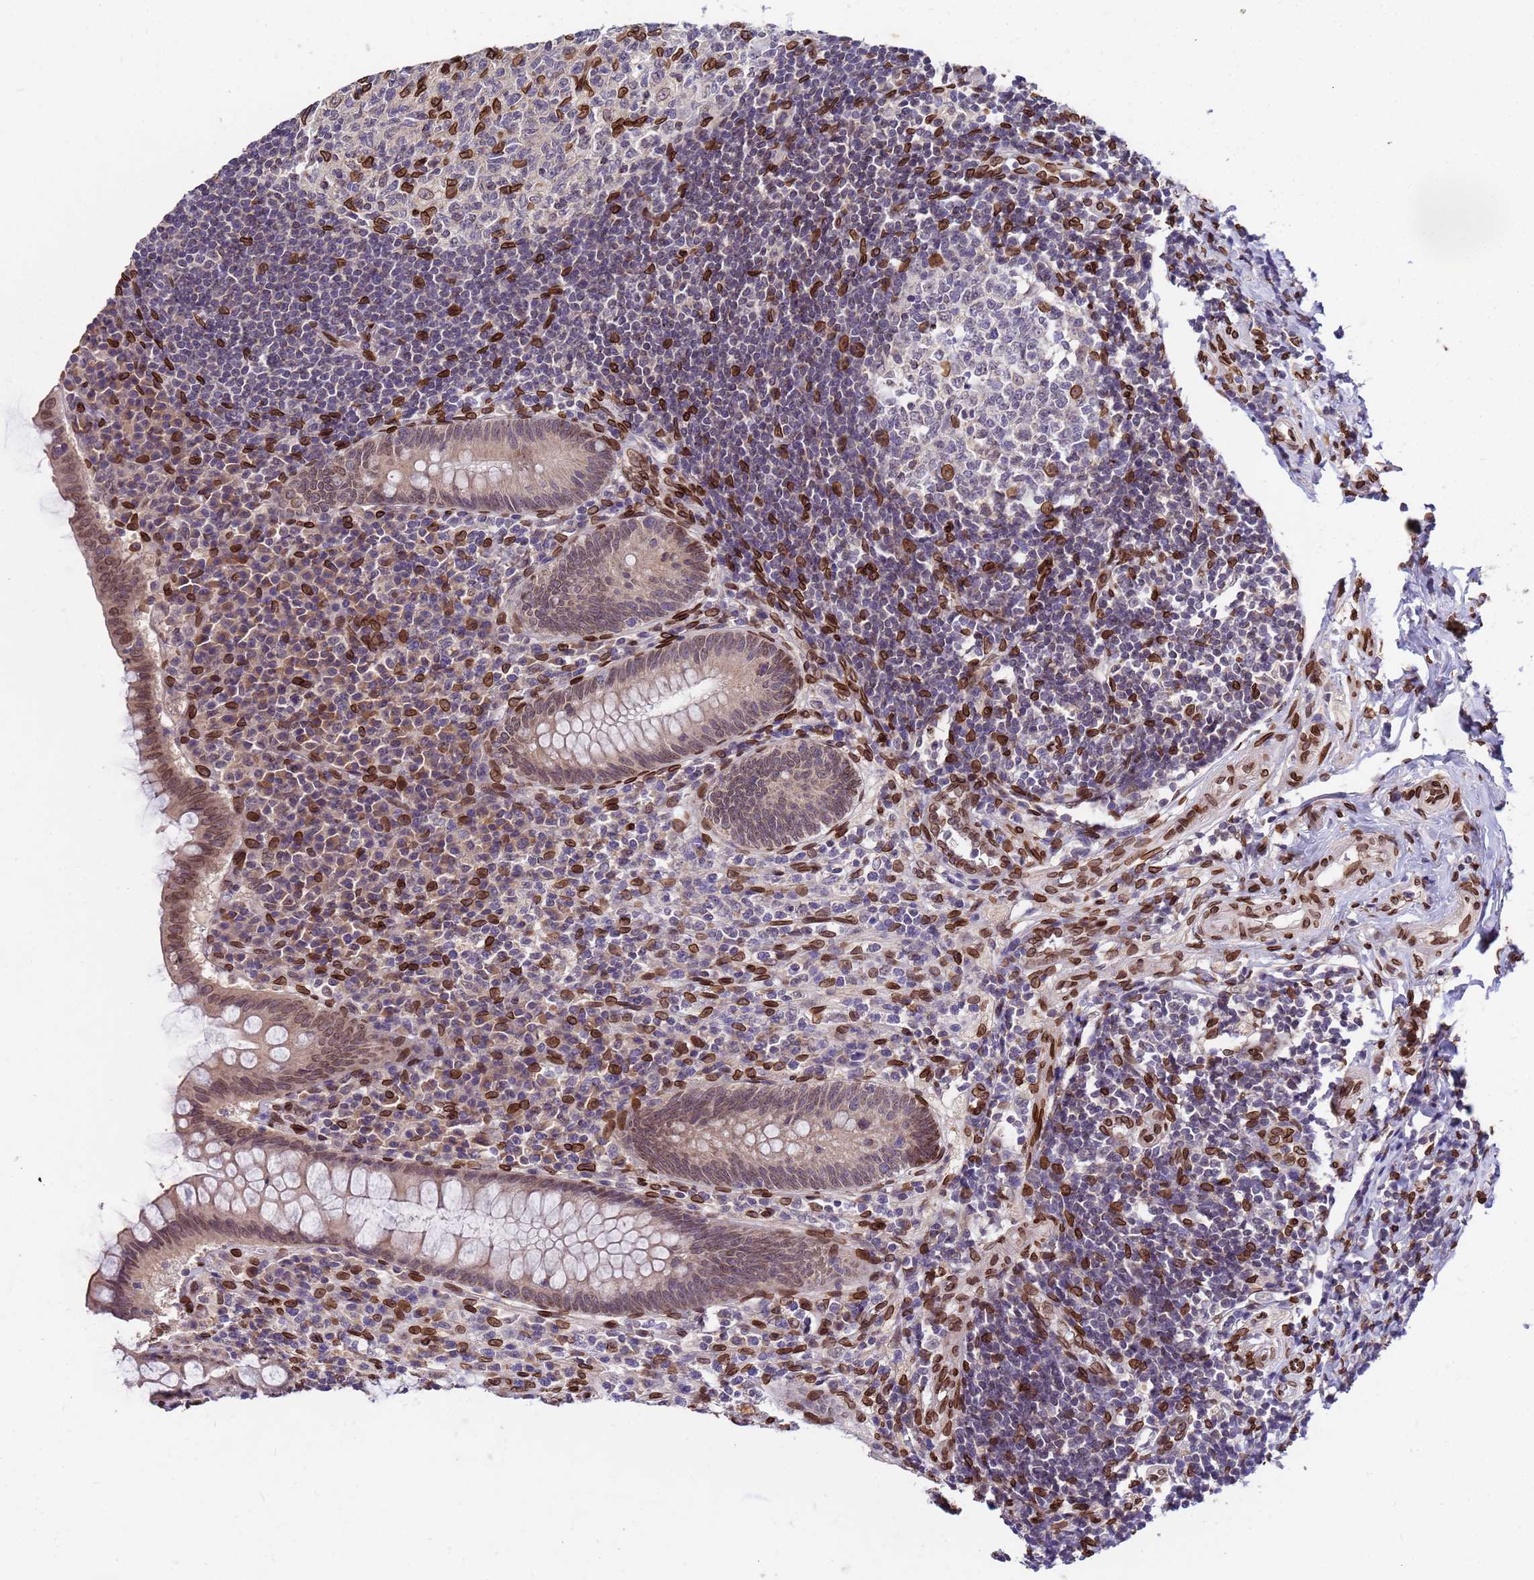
{"staining": {"intensity": "moderate", "quantity": "25%-75%", "location": "cytoplasmic/membranous,nuclear"}, "tissue": "appendix", "cell_type": "Glandular cells", "image_type": "normal", "snomed": [{"axis": "morphology", "description": "Normal tissue, NOS"}, {"axis": "topography", "description": "Appendix"}], "caption": "Appendix stained with DAB immunohistochemistry (IHC) reveals medium levels of moderate cytoplasmic/membranous,nuclear positivity in about 25%-75% of glandular cells. (brown staining indicates protein expression, while blue staining denotes nuclei).", "gene": "GPR135", "patient": {"sex": "female", "age": 33}}